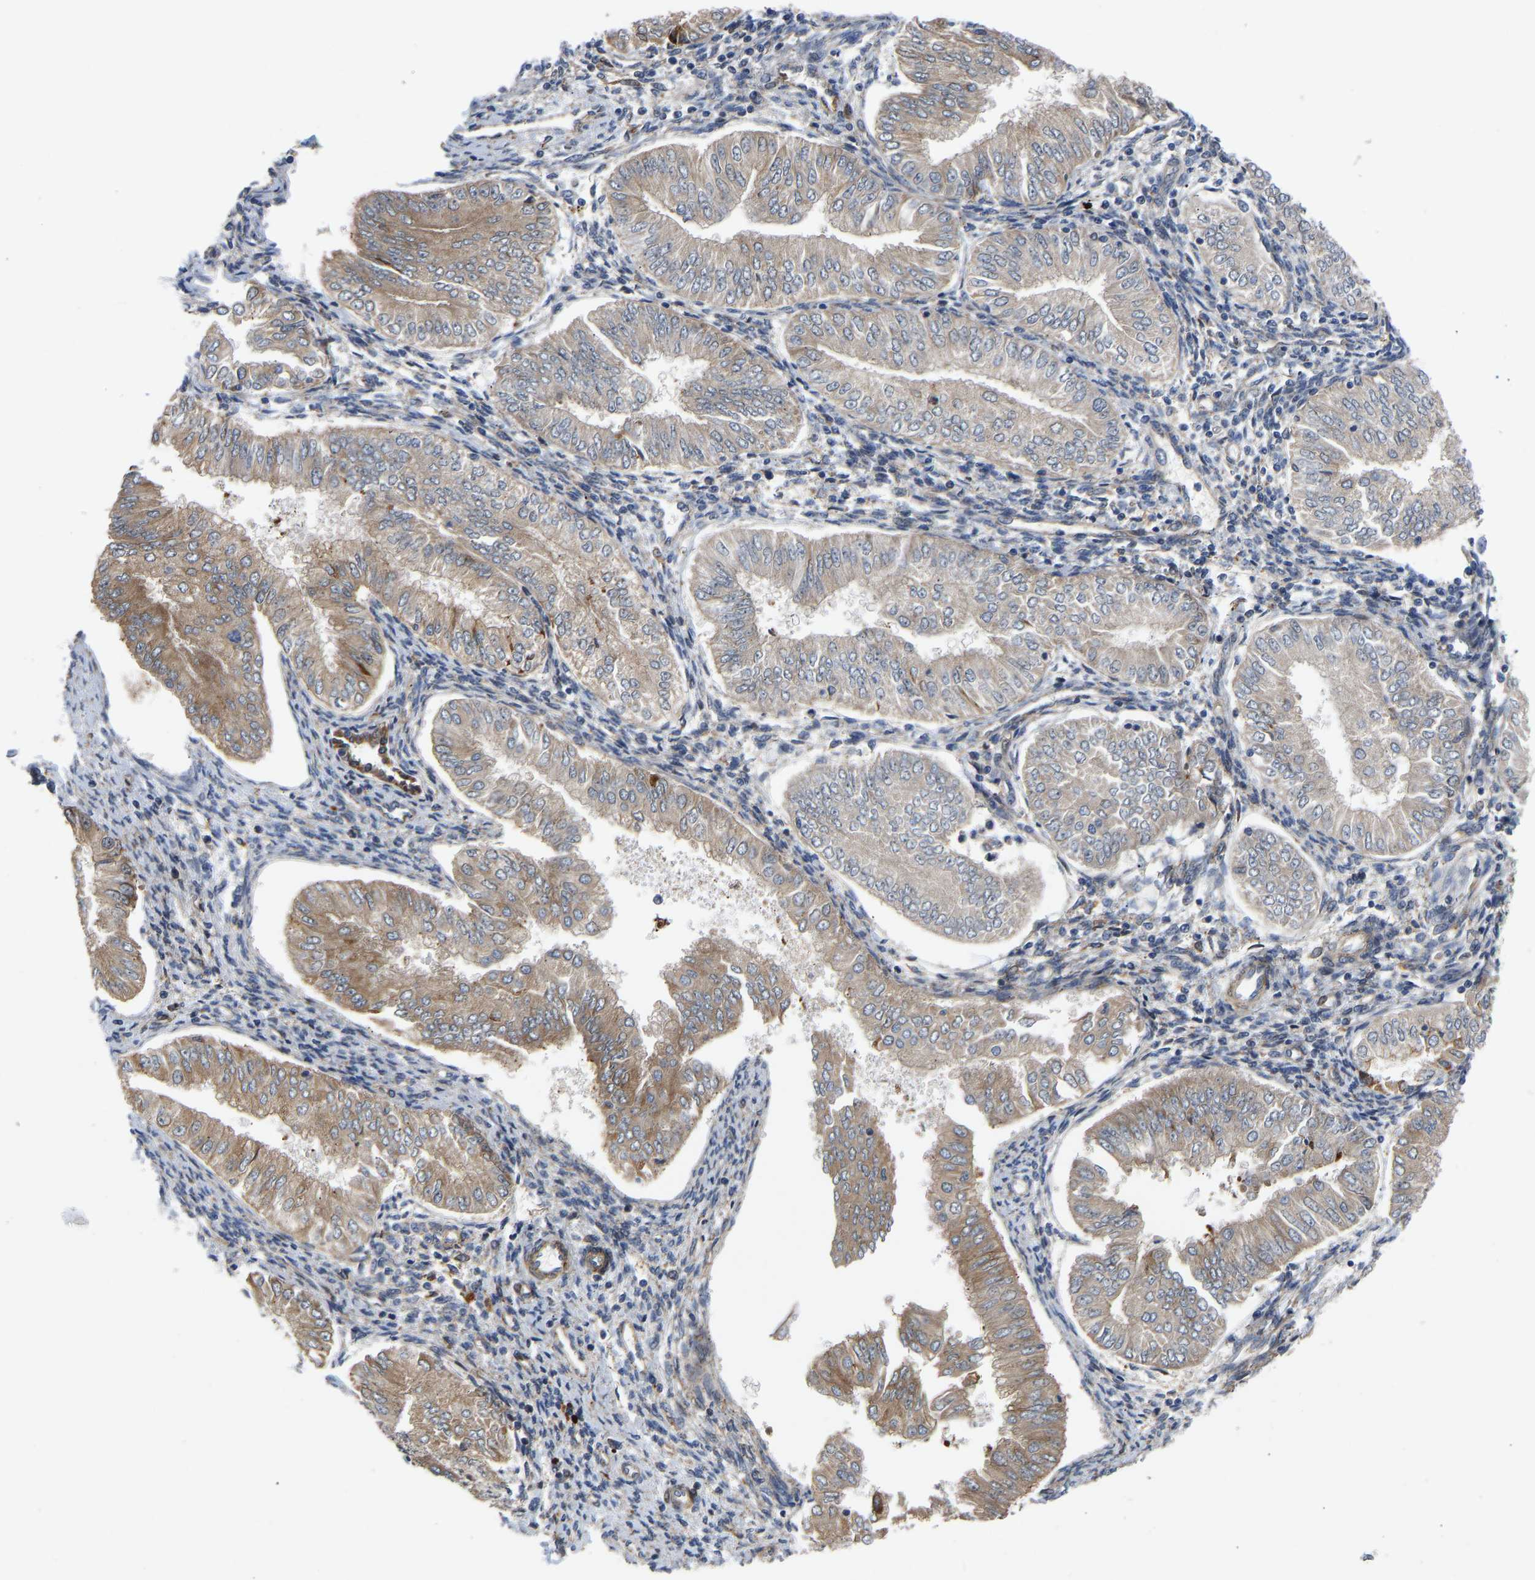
{"staining": {"intensity": "moderate", "quantity": "25%-75%", "location": "cytoplasmic/membranous"}, "tissue": "endometrial cancer", "cell_type": "Tumor cells", "image_type": "cancer", "snomed": [{"axis": "morphology", "description": "Adenocarcinoma, NOS"}, {"axis": "topography", "description": "Endometrium"}], "caption": "Tumor cells exhibit medium levels of moderate cytoplasmic/membranous staining in approximately 25%-75% of cells in human endometrial cancer (adenocarcinoma).", "gene": "TMEM38B", "patient": {"sex": "female", "age": 53}}